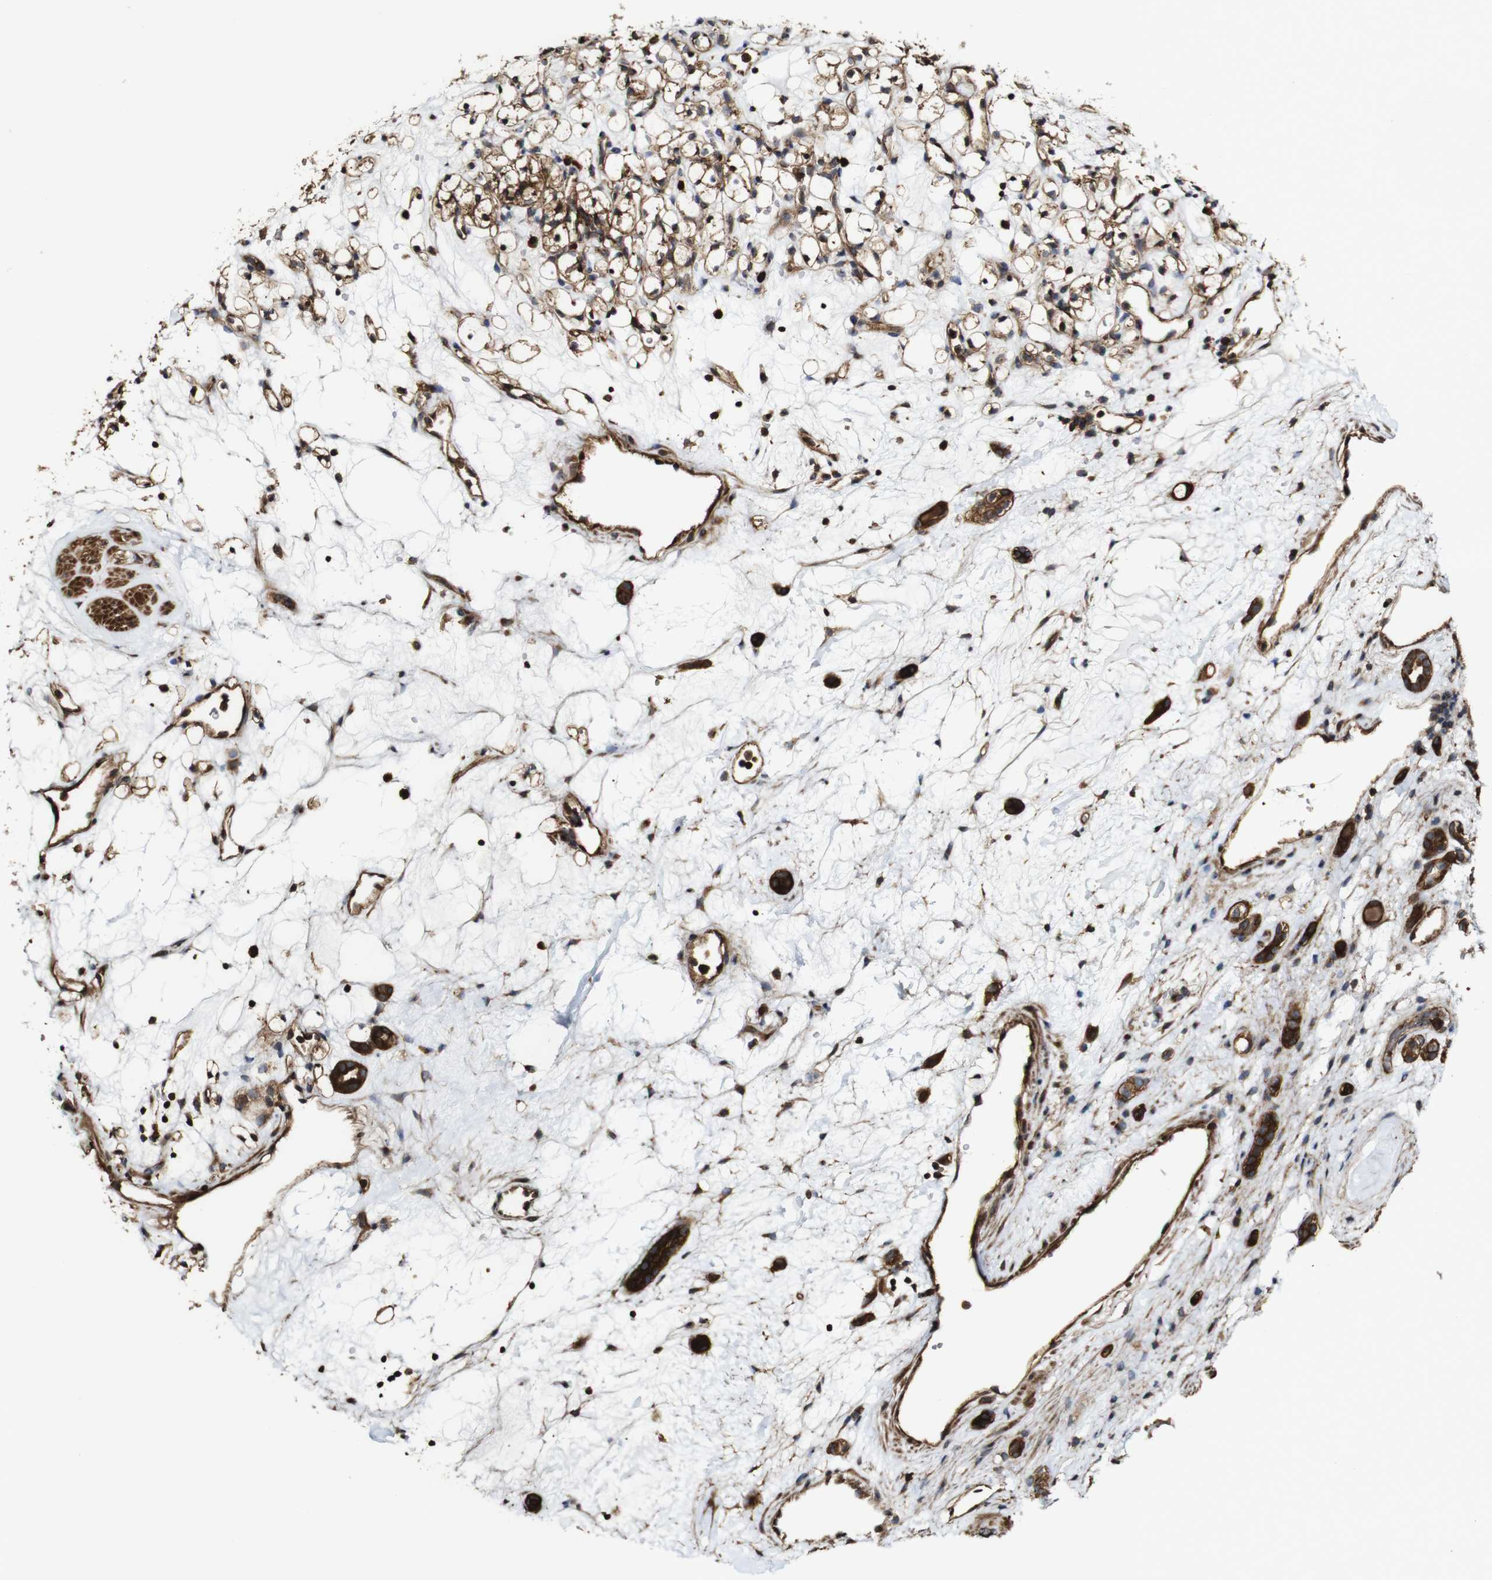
{"staining": {"intensity": "moderate", "quantity": ">75%", "location": "cytoplasmic/membranous"}, "tissue": "renal cancer", "cell_type": "Tumor cells", "image_type": "cancer", "snomed": [{"axis": "morphology", "description": "Adenocarcinoma, NOS"}, {"axis": "topography", "description": "Kidney"}], "caption": "Immunohistochemistry photomicrograph of neoplastic tissue: human renal cancer (adenocarcinoma) stained using immunohistochemistry demonstrates medium levels of moderate protein expression localized specifically in the cytoplasmic/membranous of tumor cells, appearing as a cytoplasmic/membranous brown color.", "gene": "TNIK", "patient": {"sex": "female", "age": 60}}